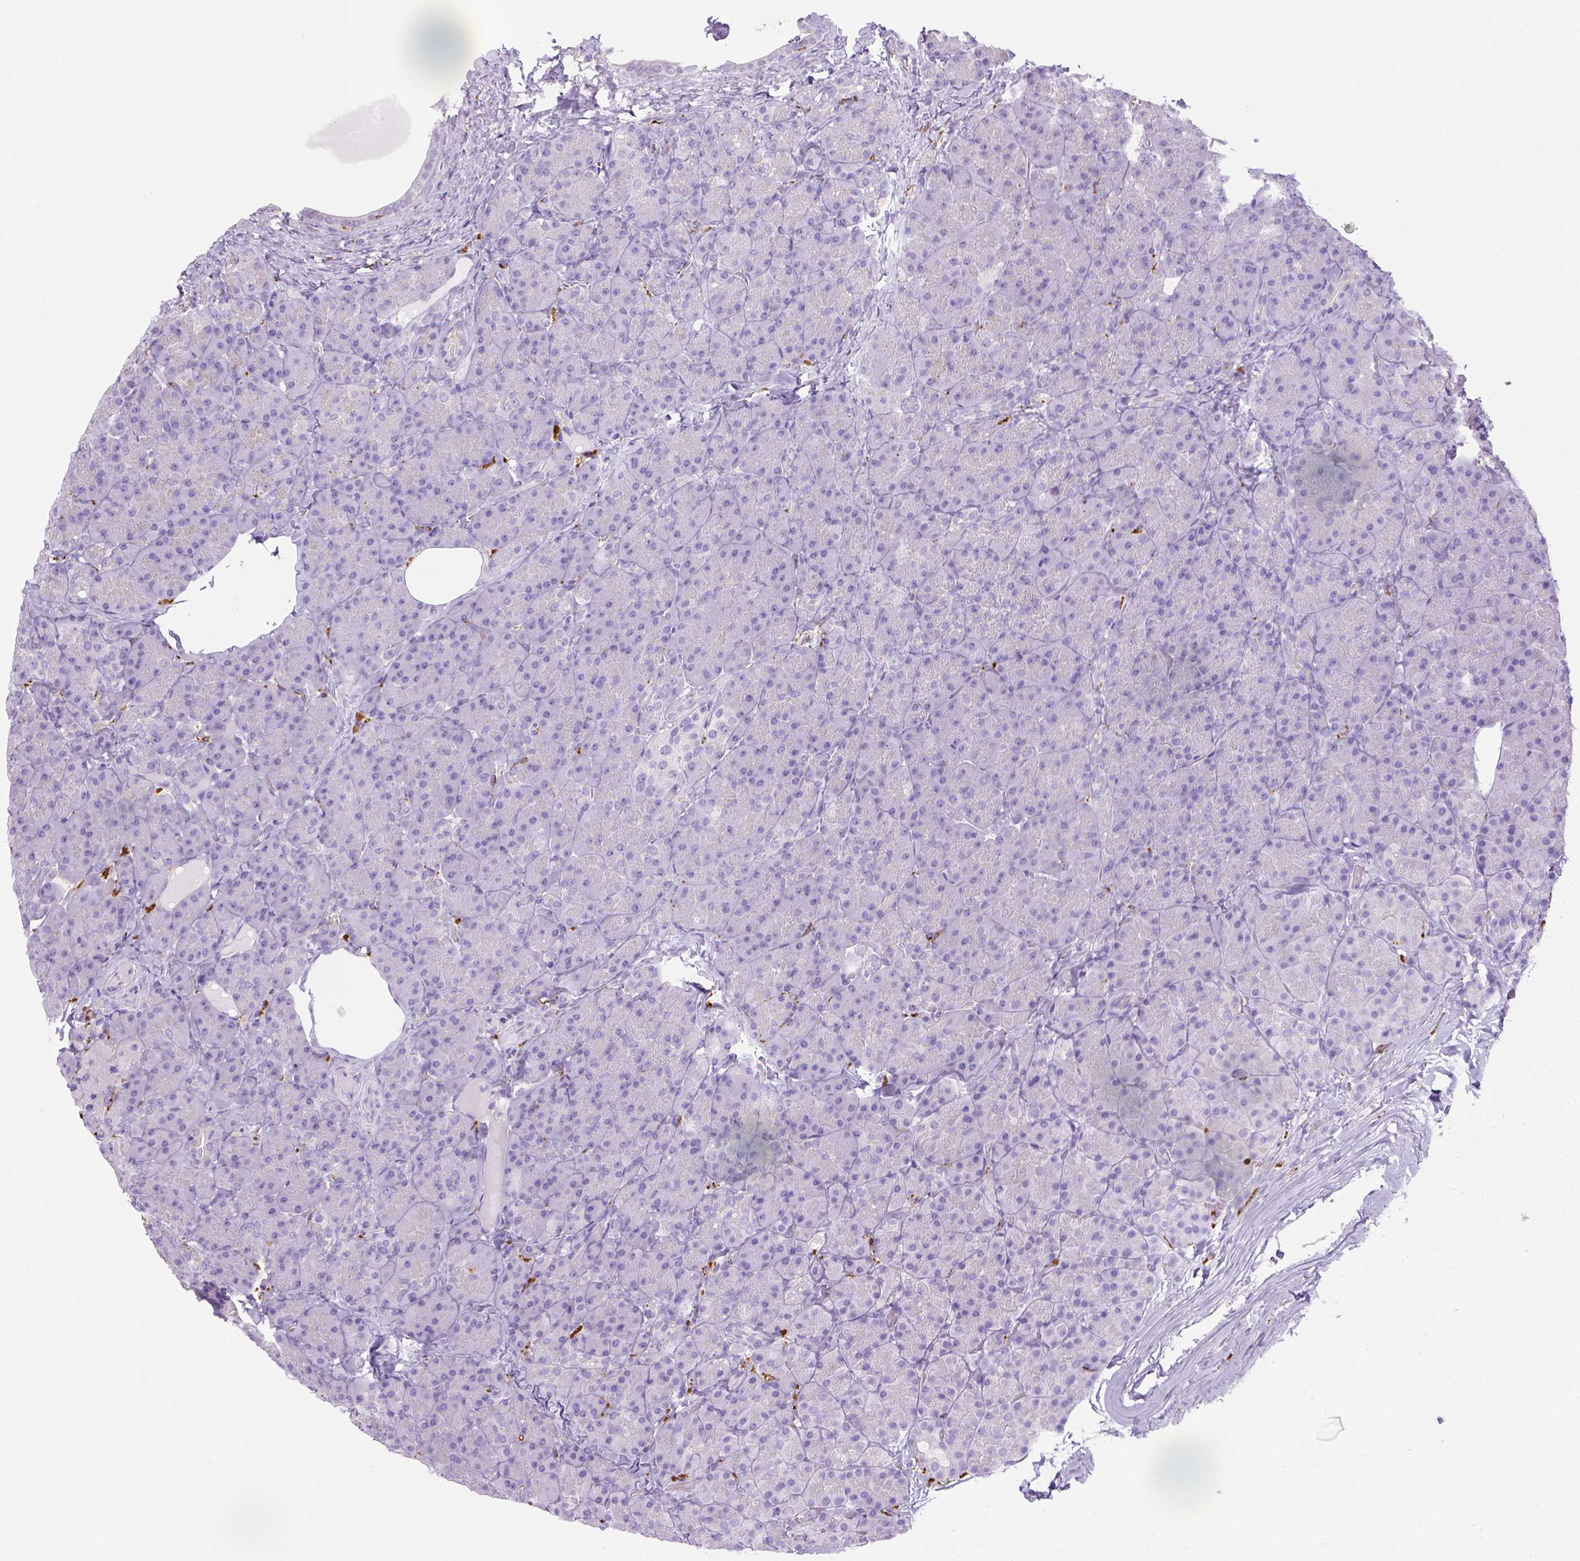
{"staining": {"intensity": "negative", "quantity": "none", "location": "none"}, "tissue": "pancreas", "cell_type": "Exocrine glandular cells", "image_type": "normal", "snomed": [{"axis": "morphology", "description": "Normal tissue, NOS"}, {"axis": "topography", "description": "Pancreas"}], "caption": "A micrograph of human pancreas is negative for staining in exocrine glandular cells. (DAB immunohistochemistry visualized using brightfield microscopy, high magnification).", "gene": "CD68", "patient": {"sex": "male", "age": 57}}